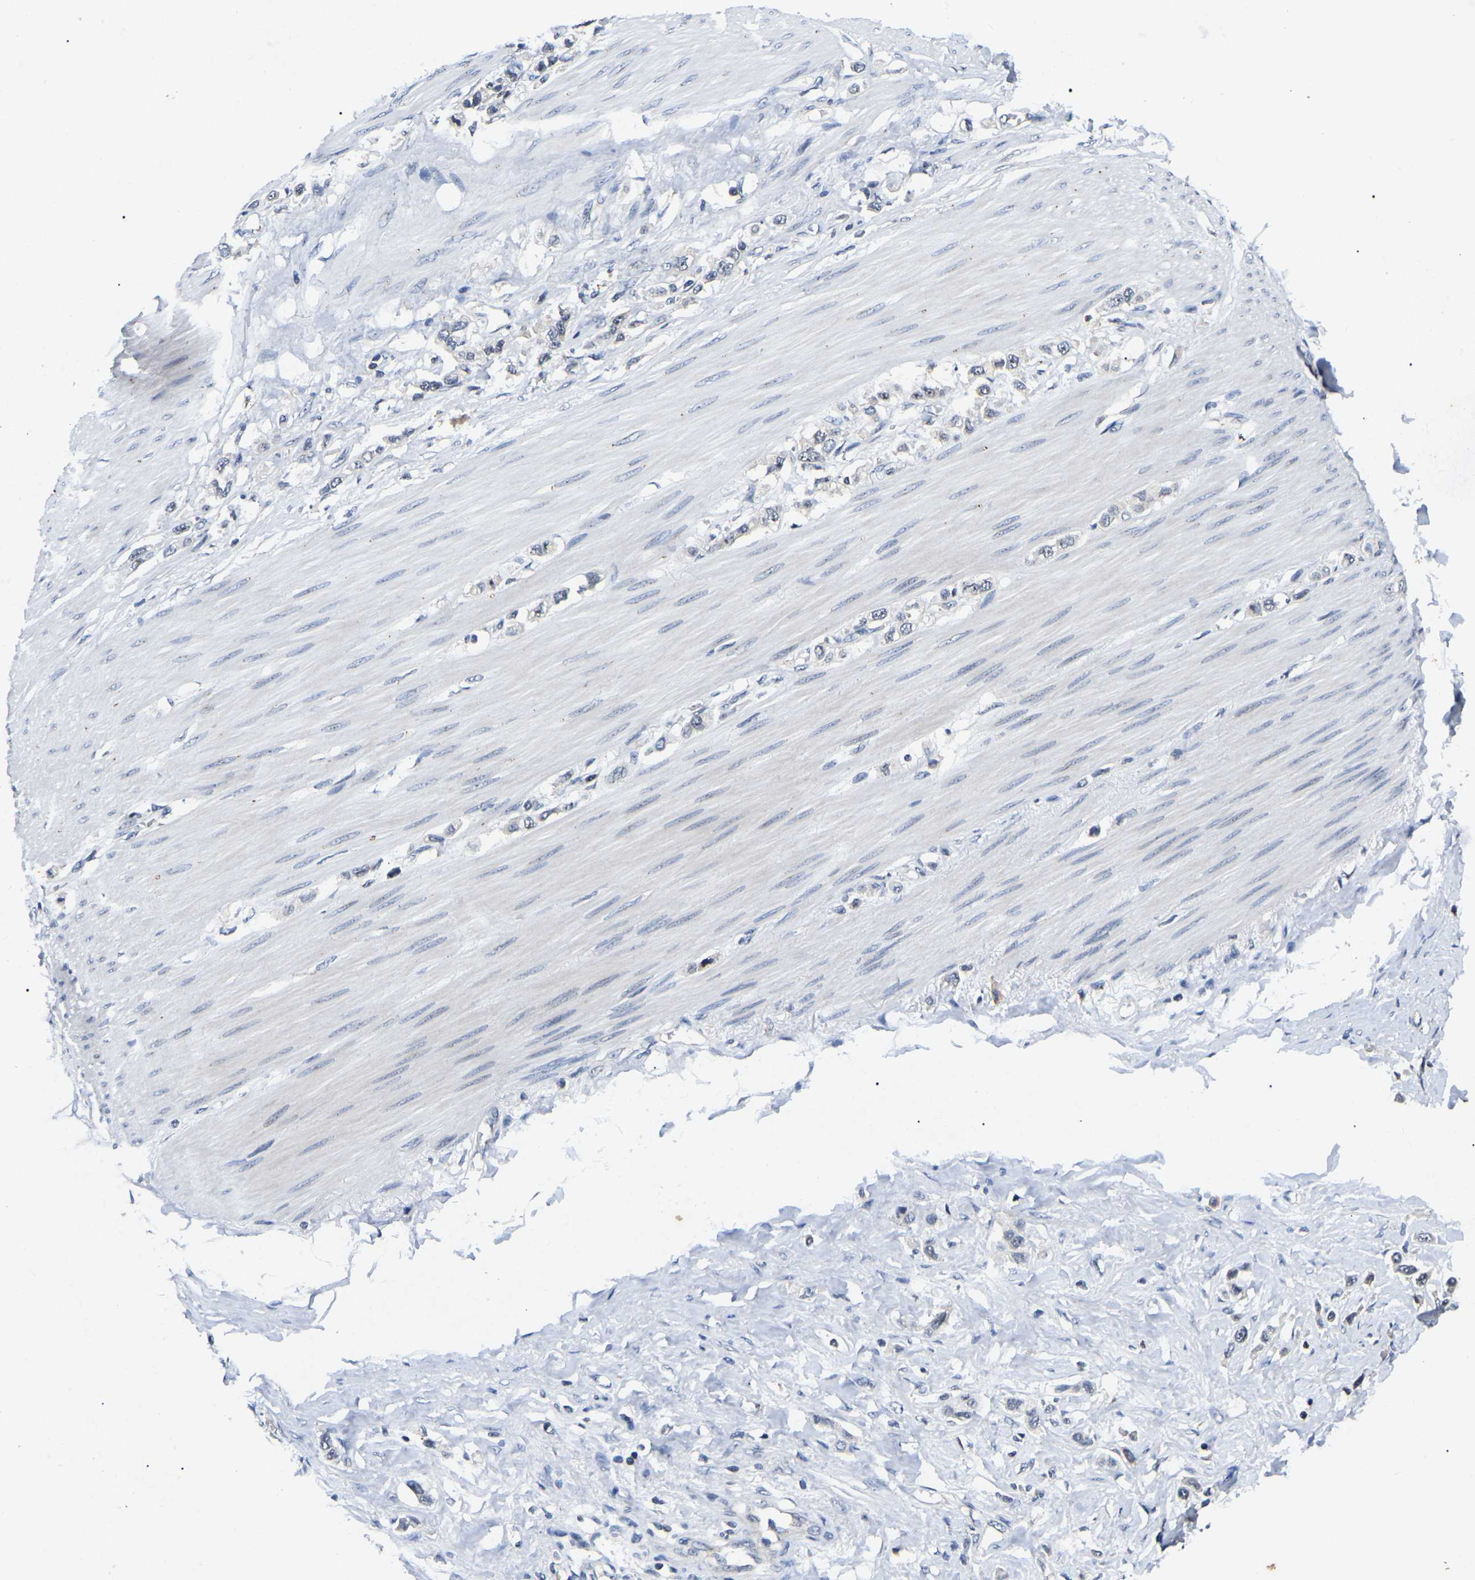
{"staining": {"intensity": "weak", "quantity": "<25%", "location": "cytoplasmic/membranous"}, "tissue": "stomach cancer", "cell_type": "Tumor cells", "image_type": "cancer", "snomed": [{"axis": "morphology", "description": "Adenocarcinoma, NOS"}, {"axis": "topography", "description": "Stomach"}], "caption": "Immunohistochemistry image of stomach adenocarcinoma stained for a protein (brown), which displays no expression in tumor cells.", "gene": "RBM28", "patient": {"sex": "female", "age": 65}}